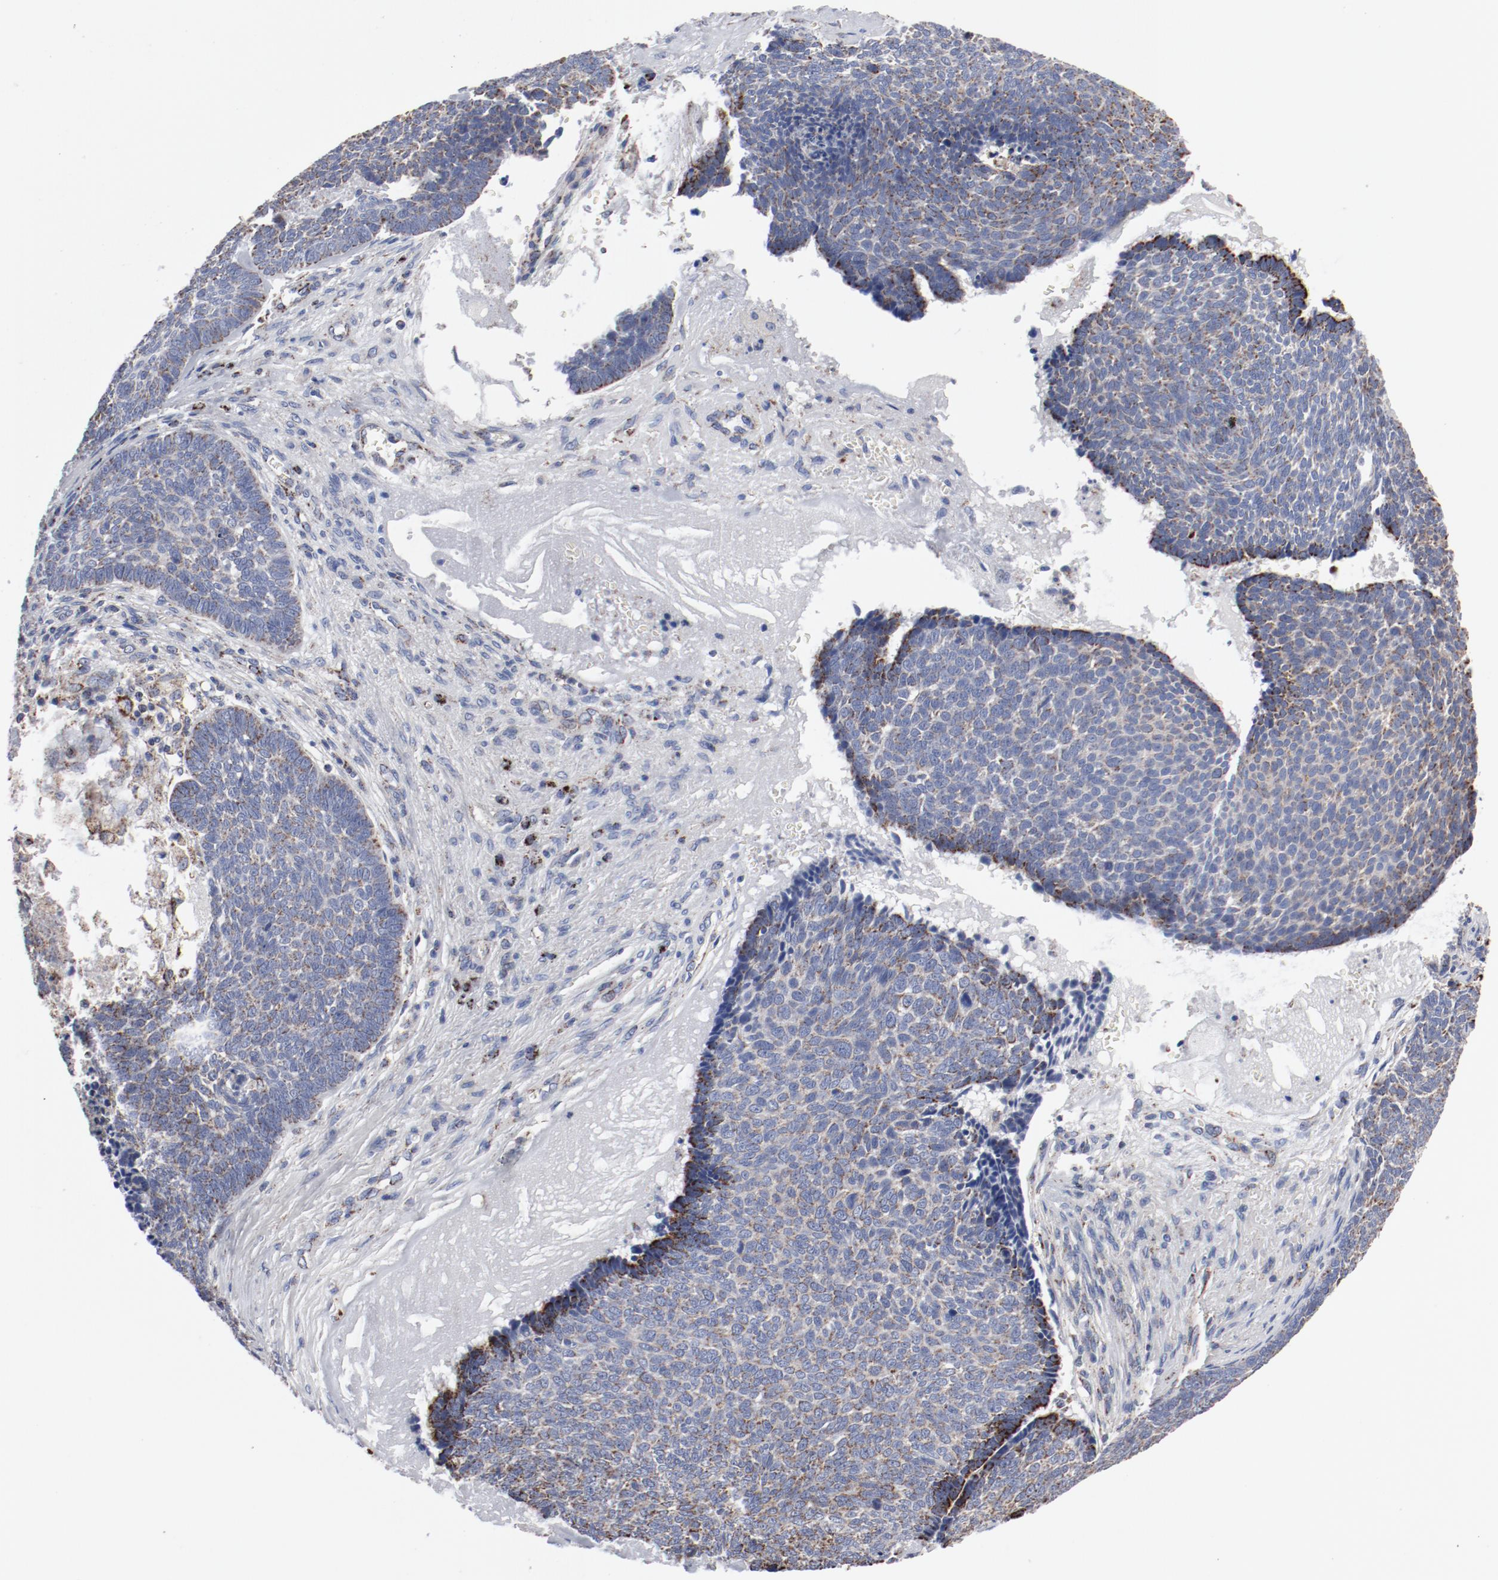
{"staining": {"intensity": "weak", "quantity": ">75%", "location": "cytoplasmic/membranous"}, "tissue": "skin cancer", "cell_type": "Tumor cells", "image_type": "cancer", "snomed": [{"axis": "morphology", "description": "Basal cell carcinoma"}, {"axis": "topography", "description": "Skin"}], "caption": "Human skin cancer stained with a brown dye exhibits weak cytoplasmic/membranous positive expression in approximately >75% of tumor cells.", "gene": "NDUFV2", "patient": {"sex": "male", "age": 84}}